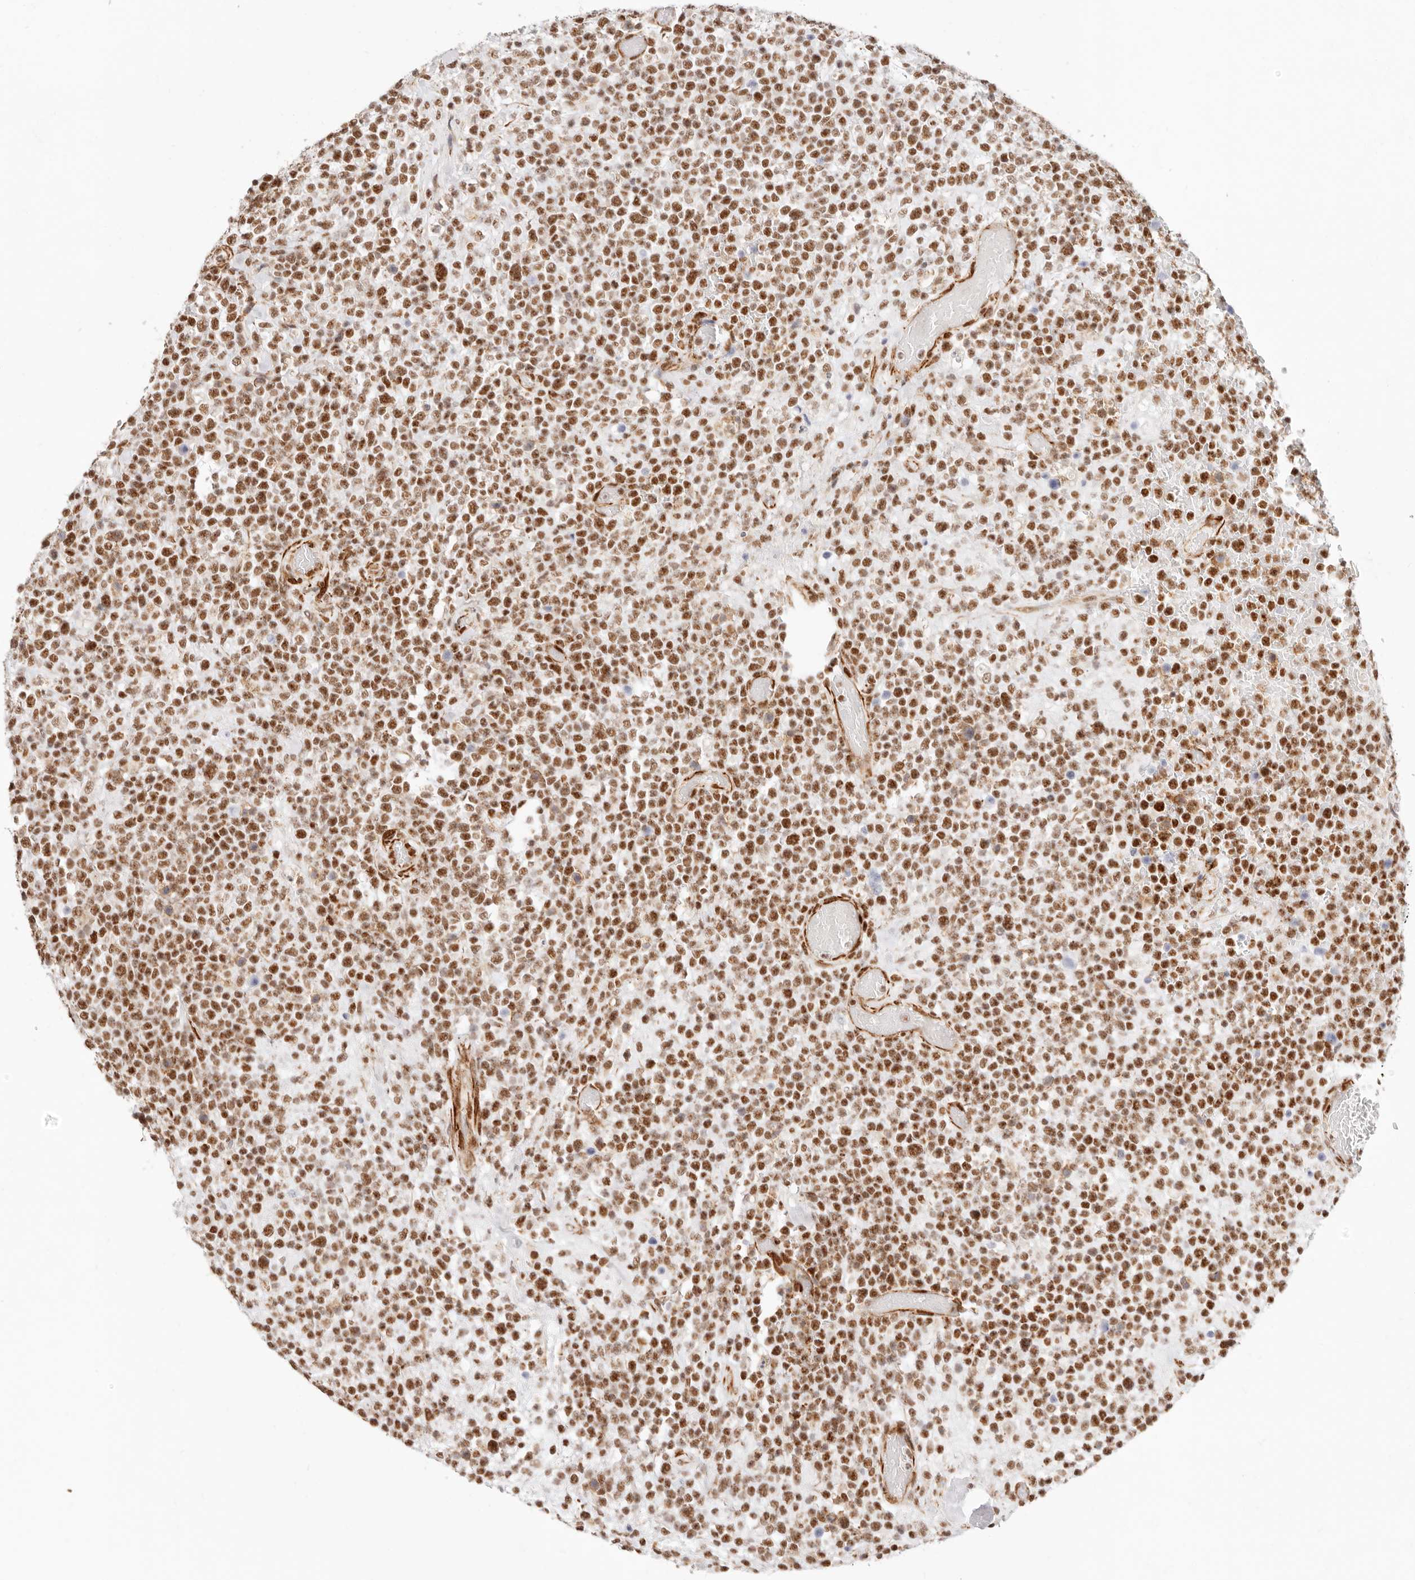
{"staining": {"intensity": "strong", "quantity": ">75%", "location": "nuclear"}, "tissue": "lymphoma", "cell_type": "Tumor cells", "image_type": "cancer", "snomed": [{"axis": "morphology", "description": "Malignant lymphoma, non-Hodgkin's type, High grade"}, {"axis": "topography", "description": "Colon"}], "caption": "A high amount of strong nuclear positivity is present in about >75% of tumor cells in lymphoma tissue.", "gene": "ZC3H11A", "patient": {"sex": "female", "age": 53}}